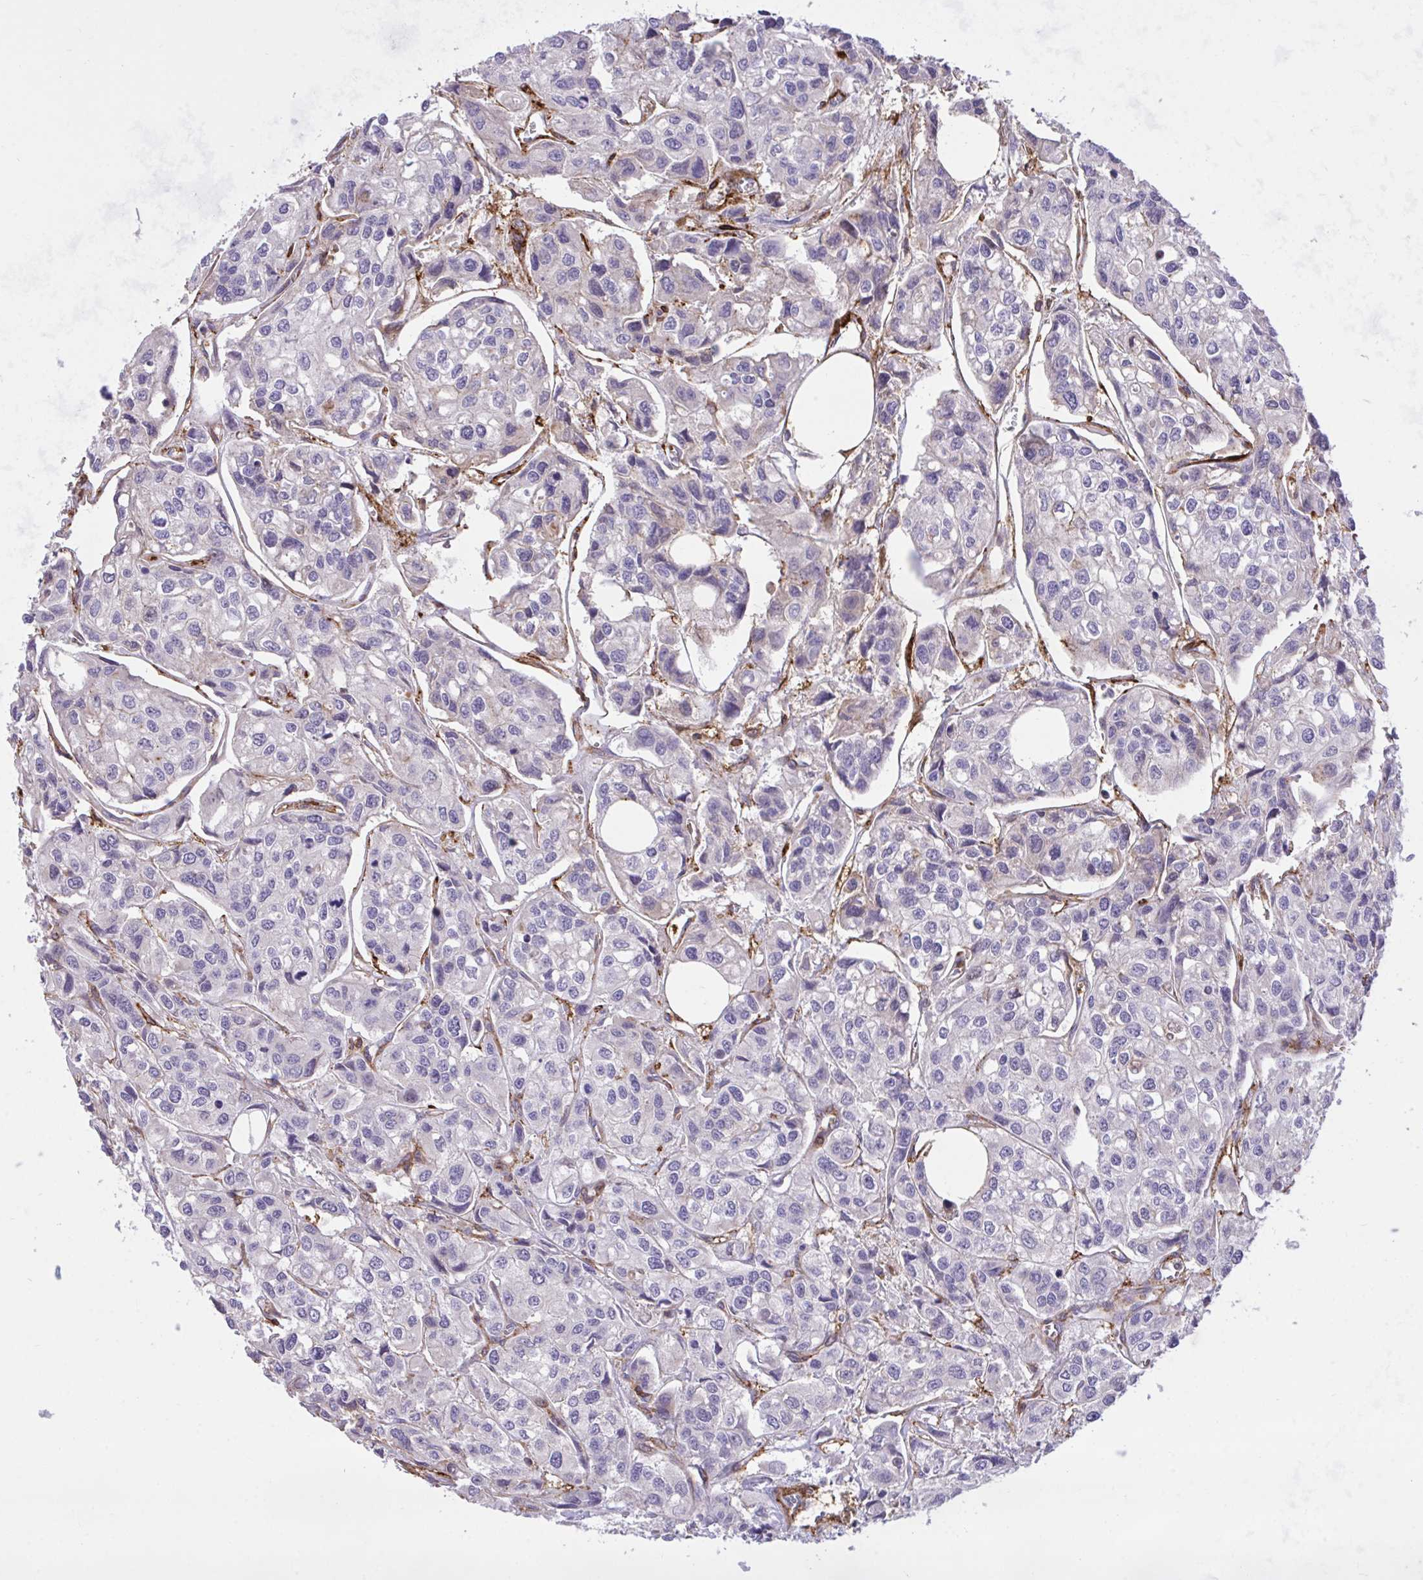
{"staining": {"intensity": "negative", "quantity": "none", "location": "none"}, "tissue": "urothelial cancer", "cell_type": "Tumor cells", "image_type": "cancer", "snomed": [{"axis": "morphology", "description": "Urothelial carcinoma, High grade"}, {"axis": "topography", "description": "Urinary bladder"}], "caption": "IHC photomicrograph of human urothelial cancer stained for a protein (brown), which shows no expression in tumor cells.", "gene": "ERI1", "patient": {"sex": "male", "age": 67}}